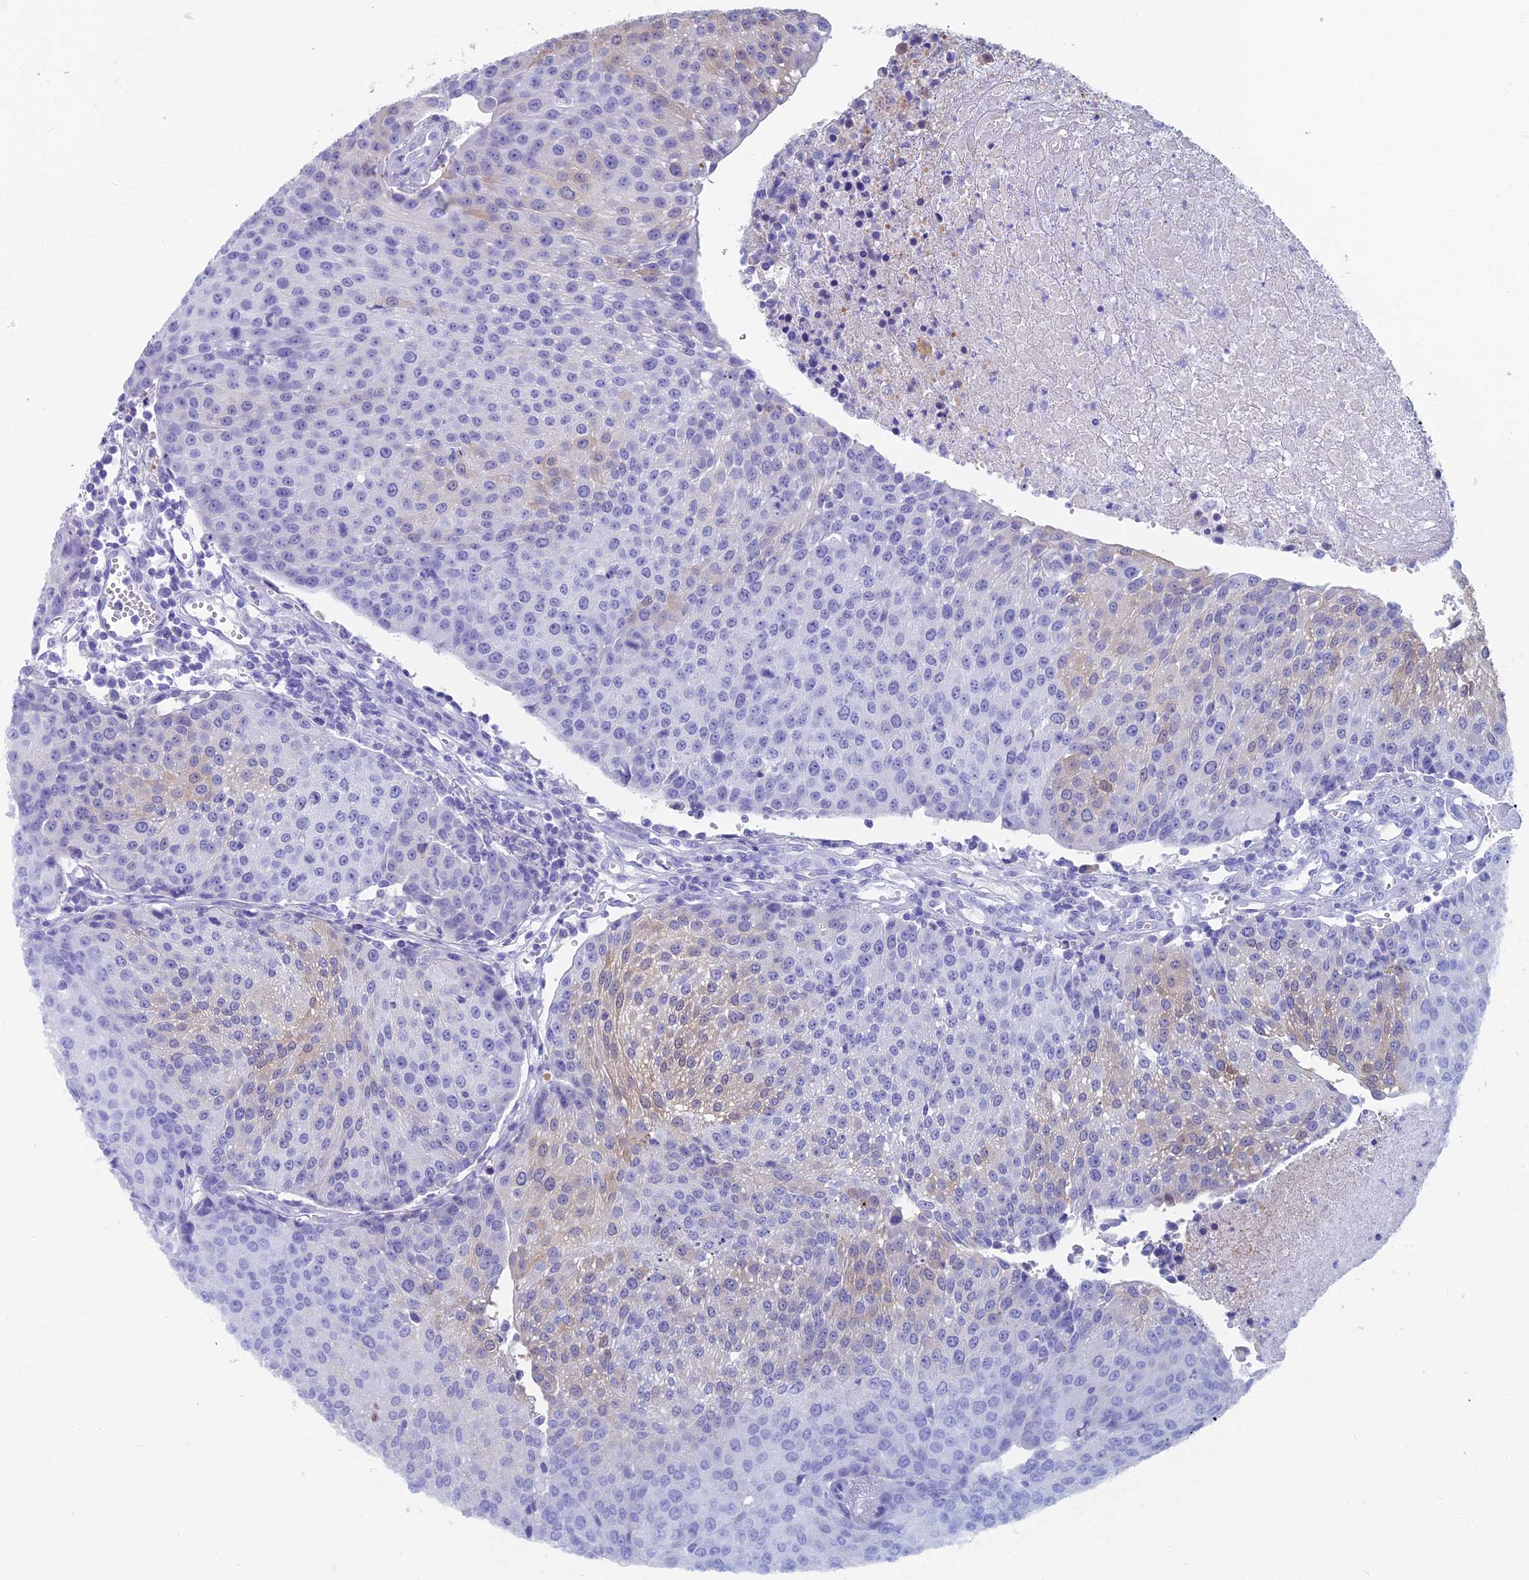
{"staining": {"intensity": "weak", "quantity": "<25%", "location": "cytoplasmic/membranous"}, "tissue": "urothelial cancer", "cell_type": "Tumor cells", "image_type": "cancer", "snomed": [{"axis": "morphology", "description": "Urothelial carcinoma, High grade"}, {"axis": "topography", "description": "Urinary bladder"}], "caption": "A photomicrograph of human urothelial cancer is negative for staining in tumor cells.", "gene": "CAPS", "patient": {"sex": "female", "age": 85}}